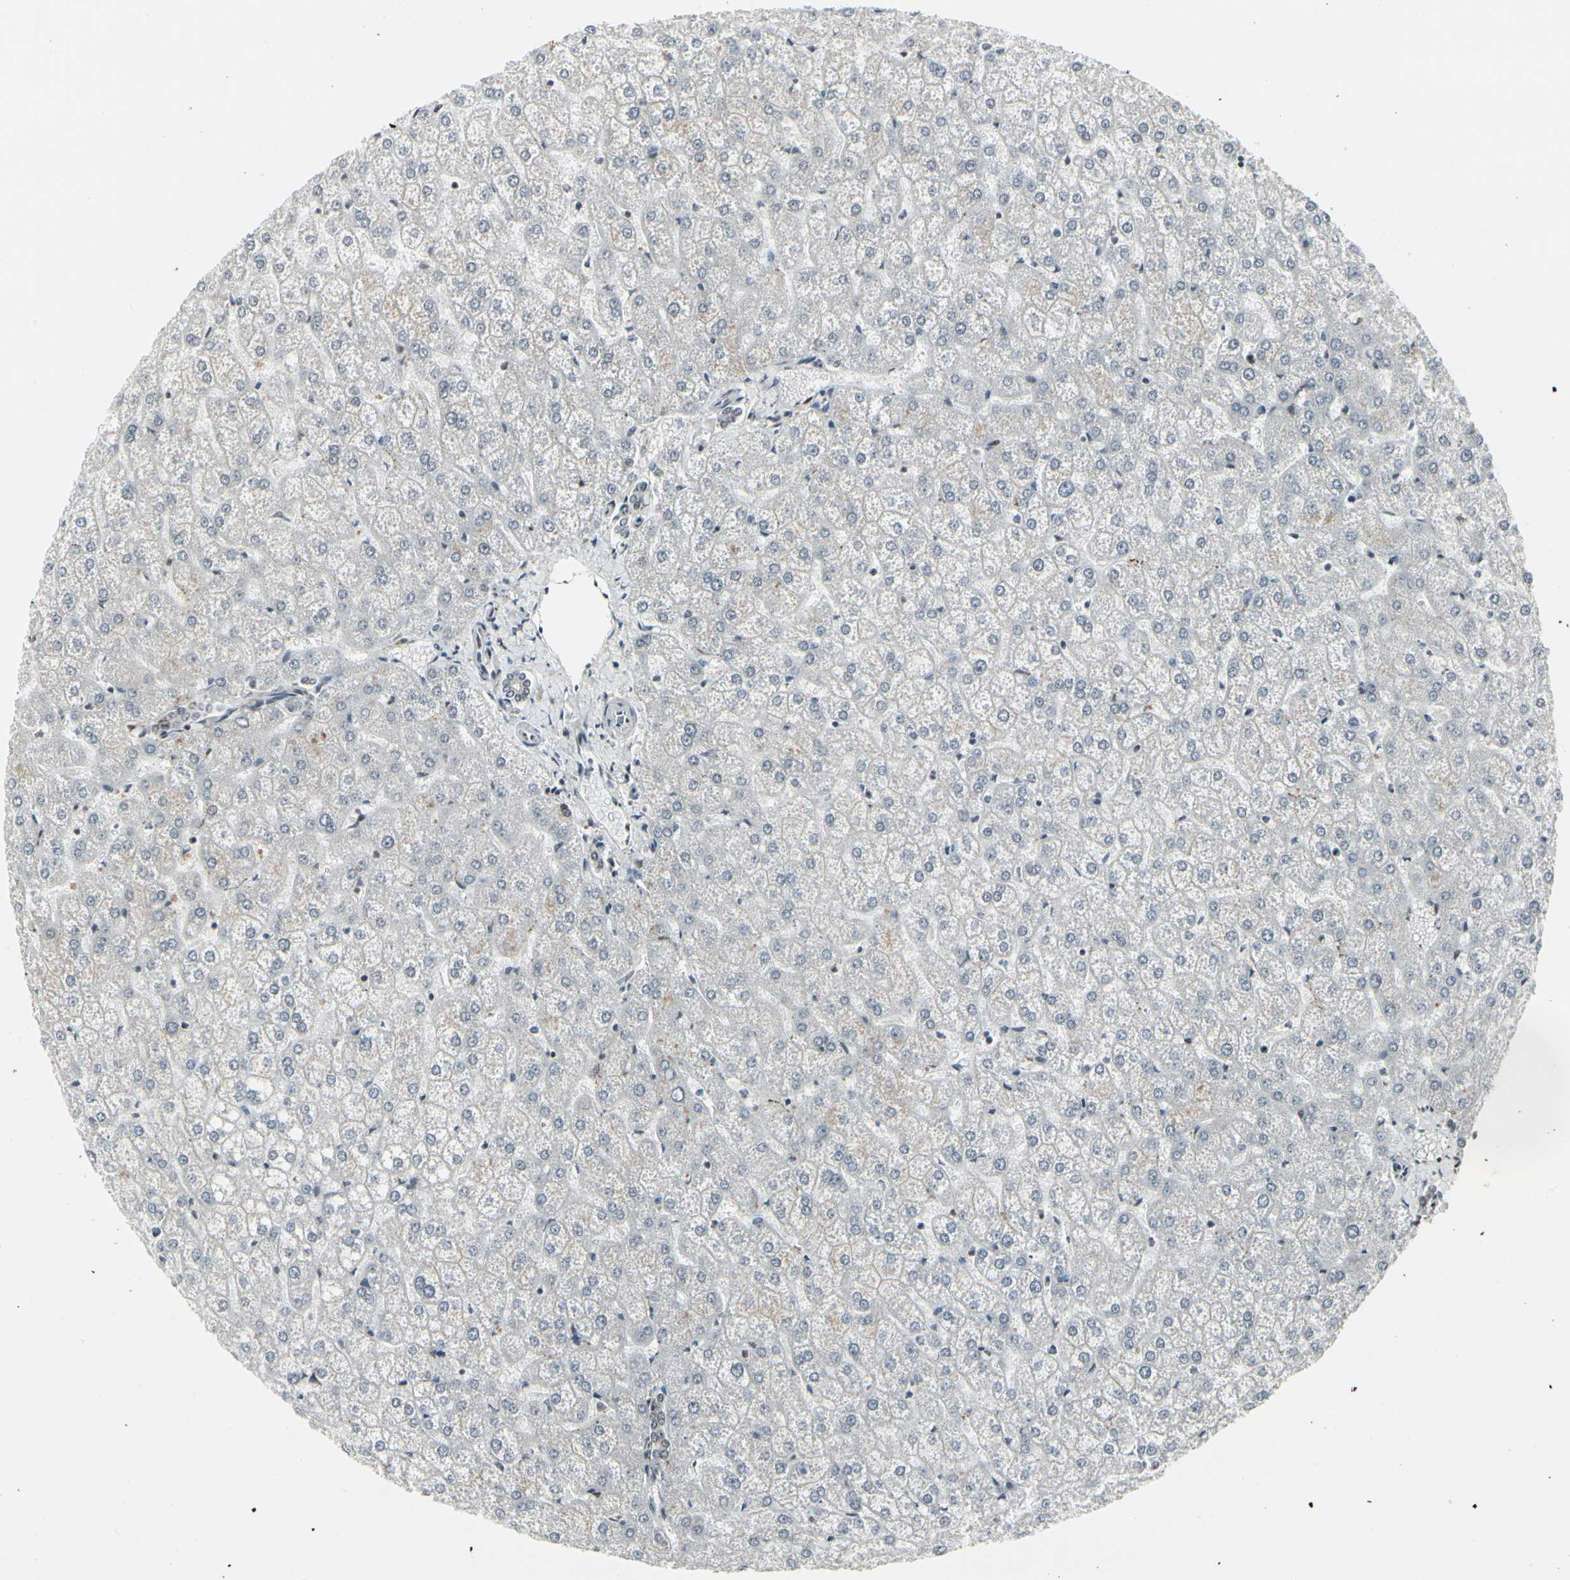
{"staining": {"intensity": "weak", "quantity": ">75%", "location": "cytoplasmic/membranous"}, "tissue": "liver", "cell_type": "Cholangiocytes", "image_type": "normal", "snomed": [{"axis": "morphology", "description": "Normal tissue, NOS"}, {"axis": "topography", "description": "Liver"}], "caption": "Liver stained with DAB immunohistochemistry (IHC) shows low levels of weak cytoplasmic/membranous expression in about >75% of cholangiocytes. (Stains: DAB (3,3'-diaminobenzidine) in brown, nuclei in blue, Microscopy: brightfield microscopy at high magnification).", "gene": "HMG20A", "patient": {"sex": "female", "age": 32}}